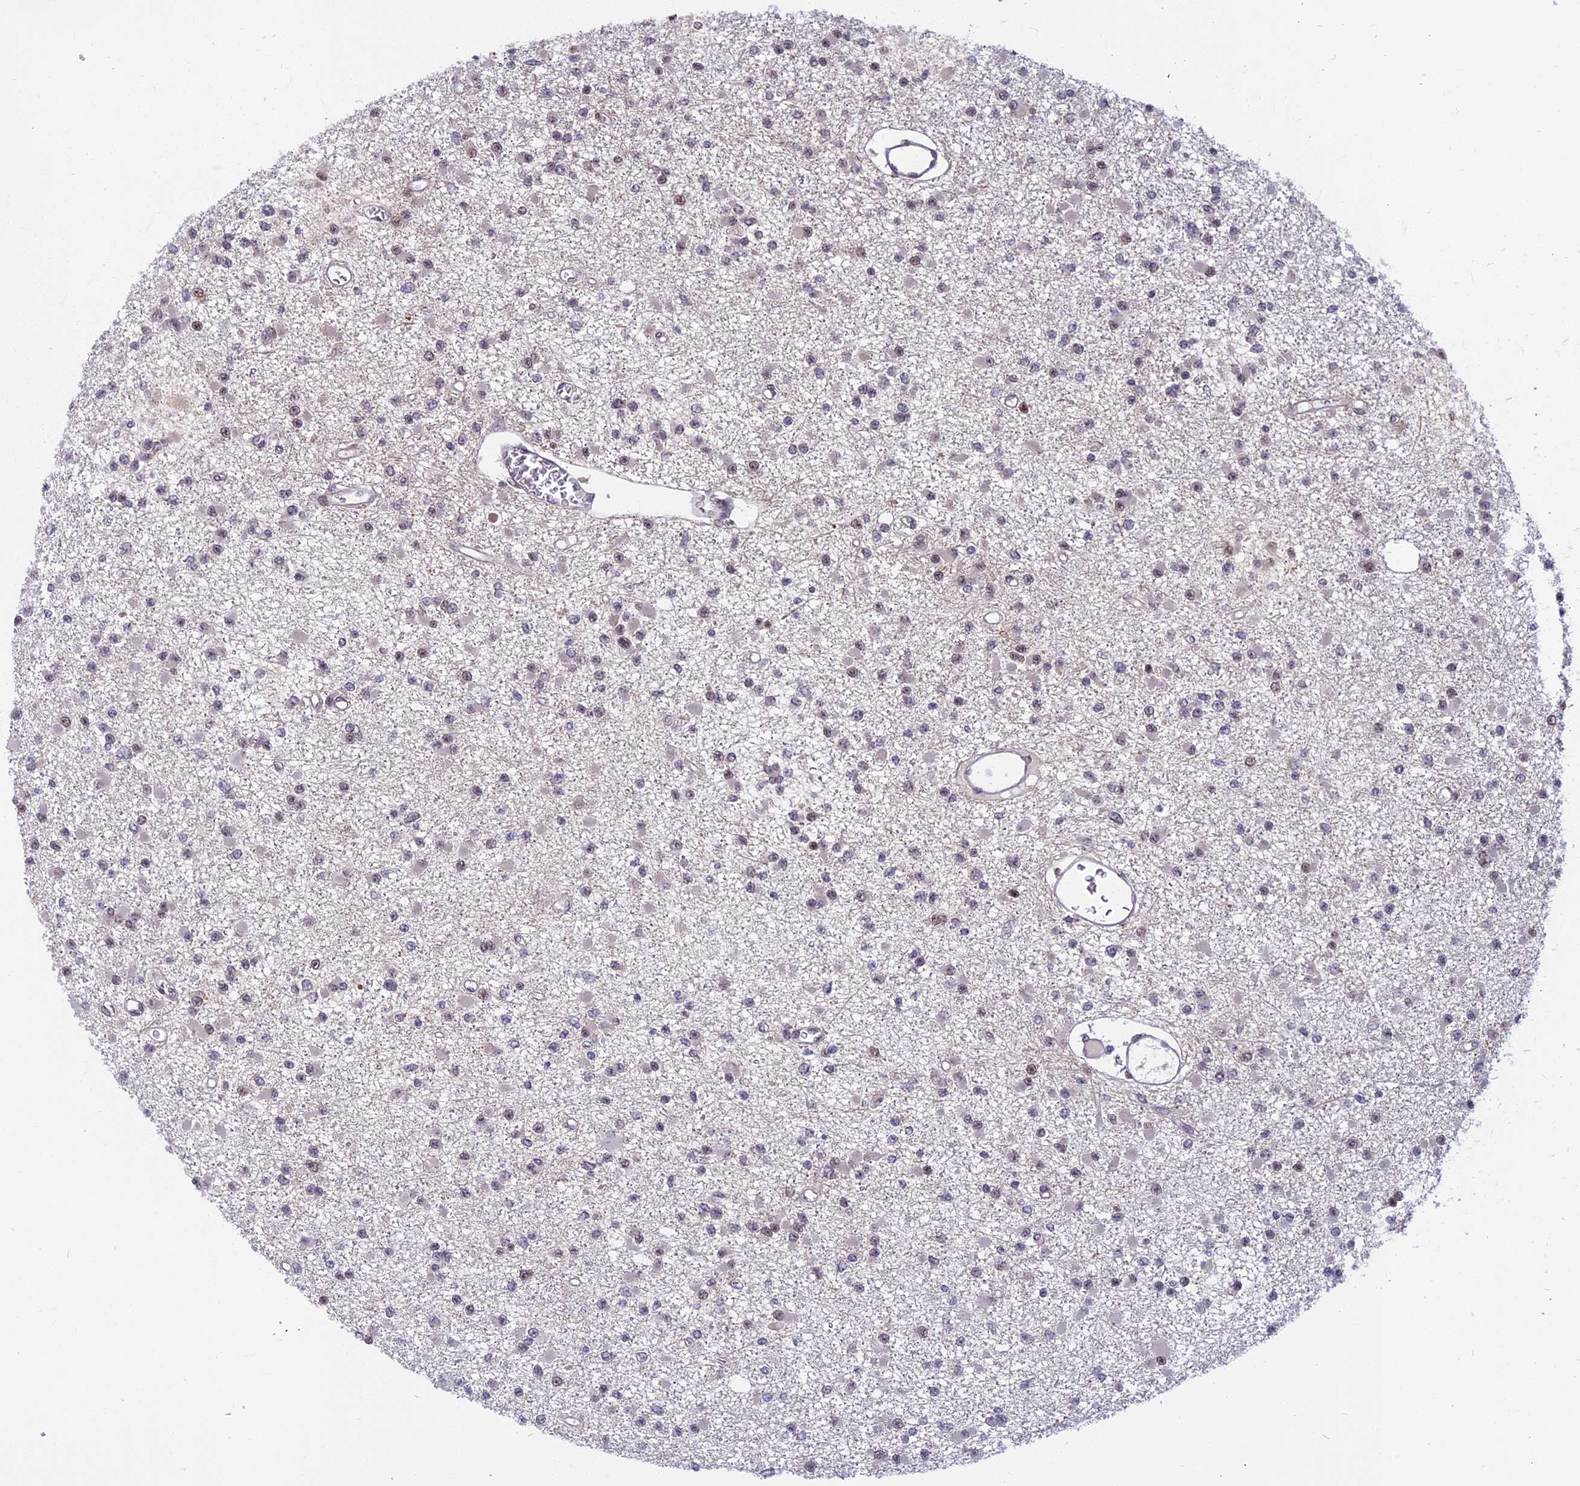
{"staining": {"intensity": "negative", "quantity": "none", "location": "none"}, "tissue": "glioma", "cell_type": "Tumor cells", "image_type": "cancer", "snomed": [{"axis": "morphology", "description": "Glioma, malignant, Low grade"}, {"axis": "topography", "description": "Brain"}], "caption": "IHC micrograph of neoplastic tissue: malignant glioma (low-grade) stained with DAB demonstrates no significant protein positivity in tumor cells.", "gene": "CCDC113", "patient": {"sex": "female", "age": 22}}